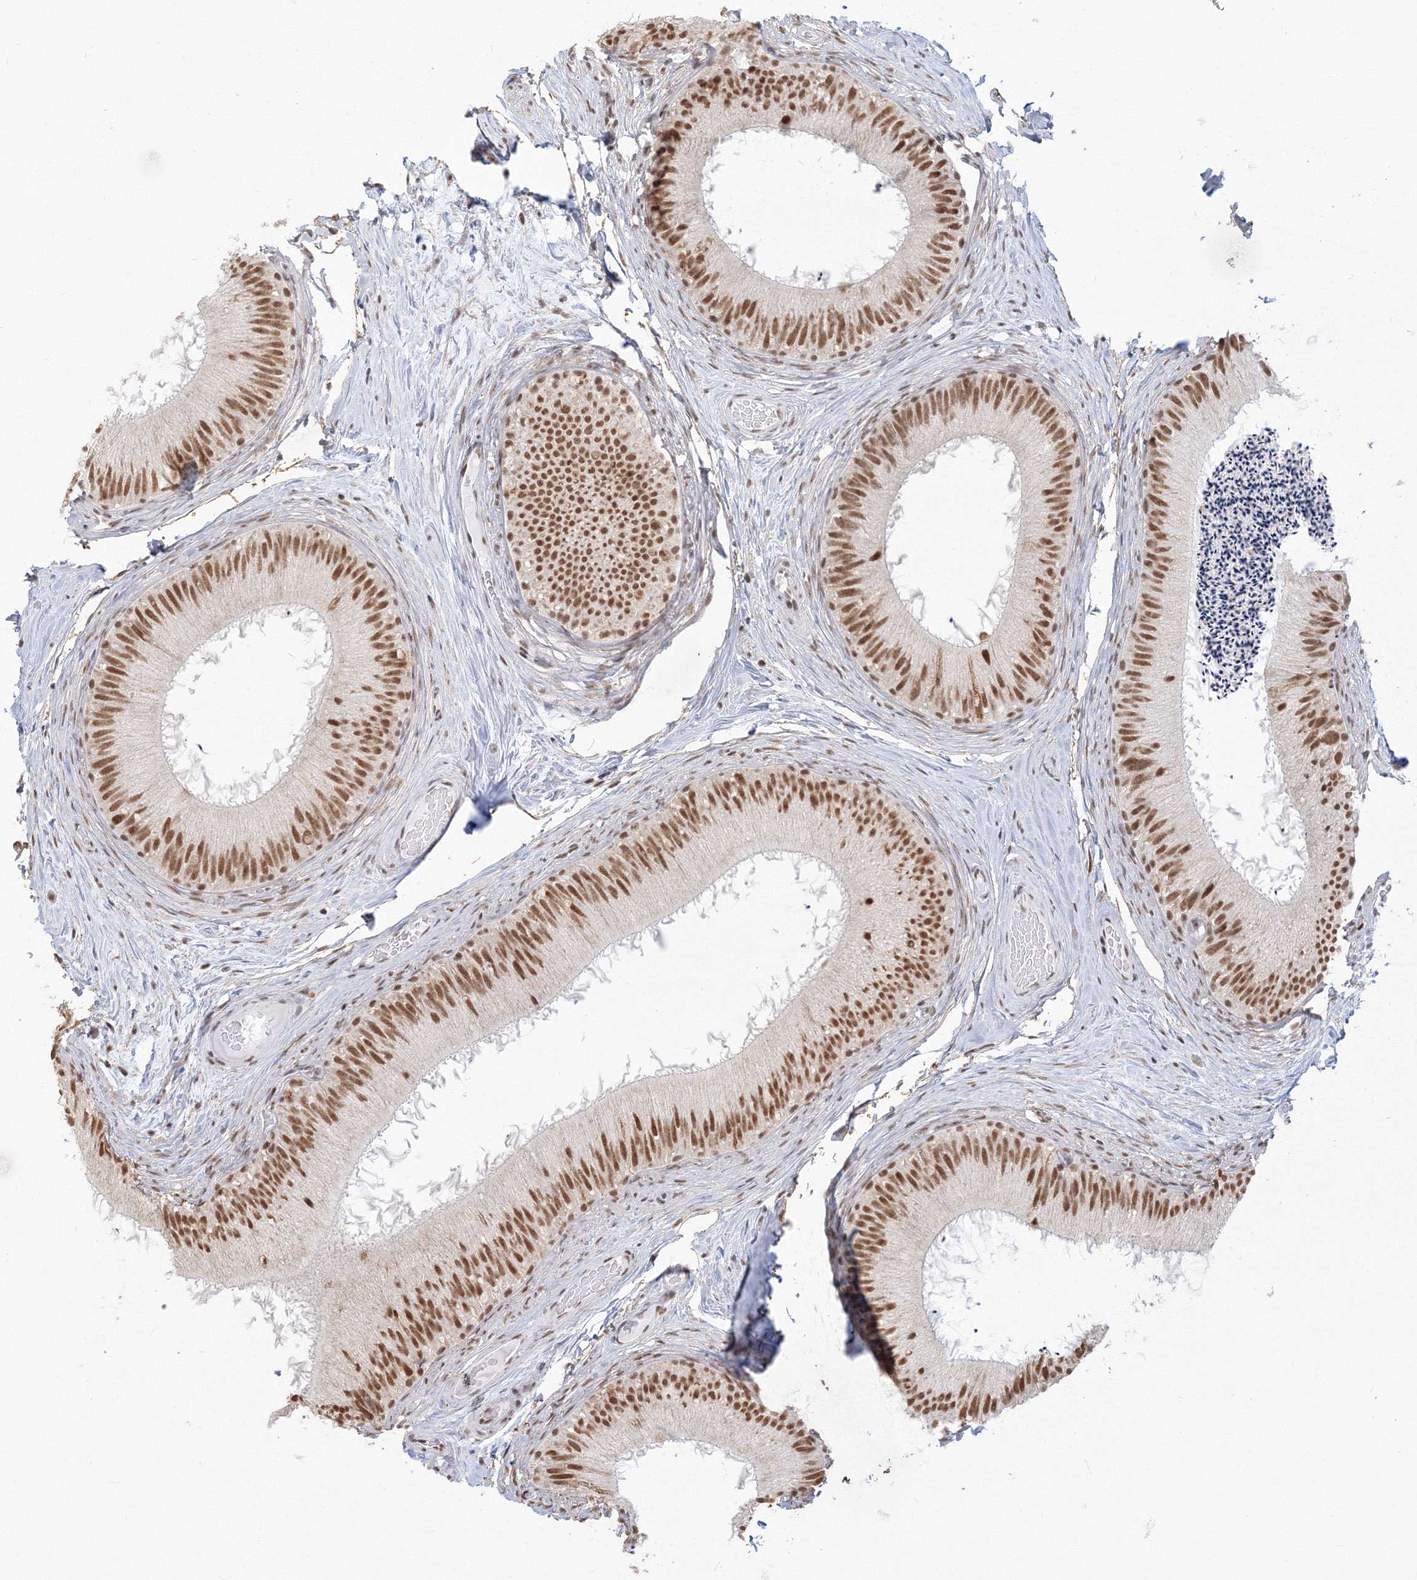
{"staining": {"intensity": "moderate", "quantity": ">75%", "location": "nuclear"}, "tissue": "epididymis", "cell_type": "Glandular cells", "image_type": "normal", "snomed": [{"axis": "morphology", "description": "Normal tissue, NOS"}, {"axis": "topography", "description": "Epididymis"}], "caption": "Moderate nuclear staining for a protein is identified in about >75% of glandular cells of unremarkable epididymis using immunohistochemistry.", "gene": "PPP4R2", "patient": {"sex": "male", "age": 50}}